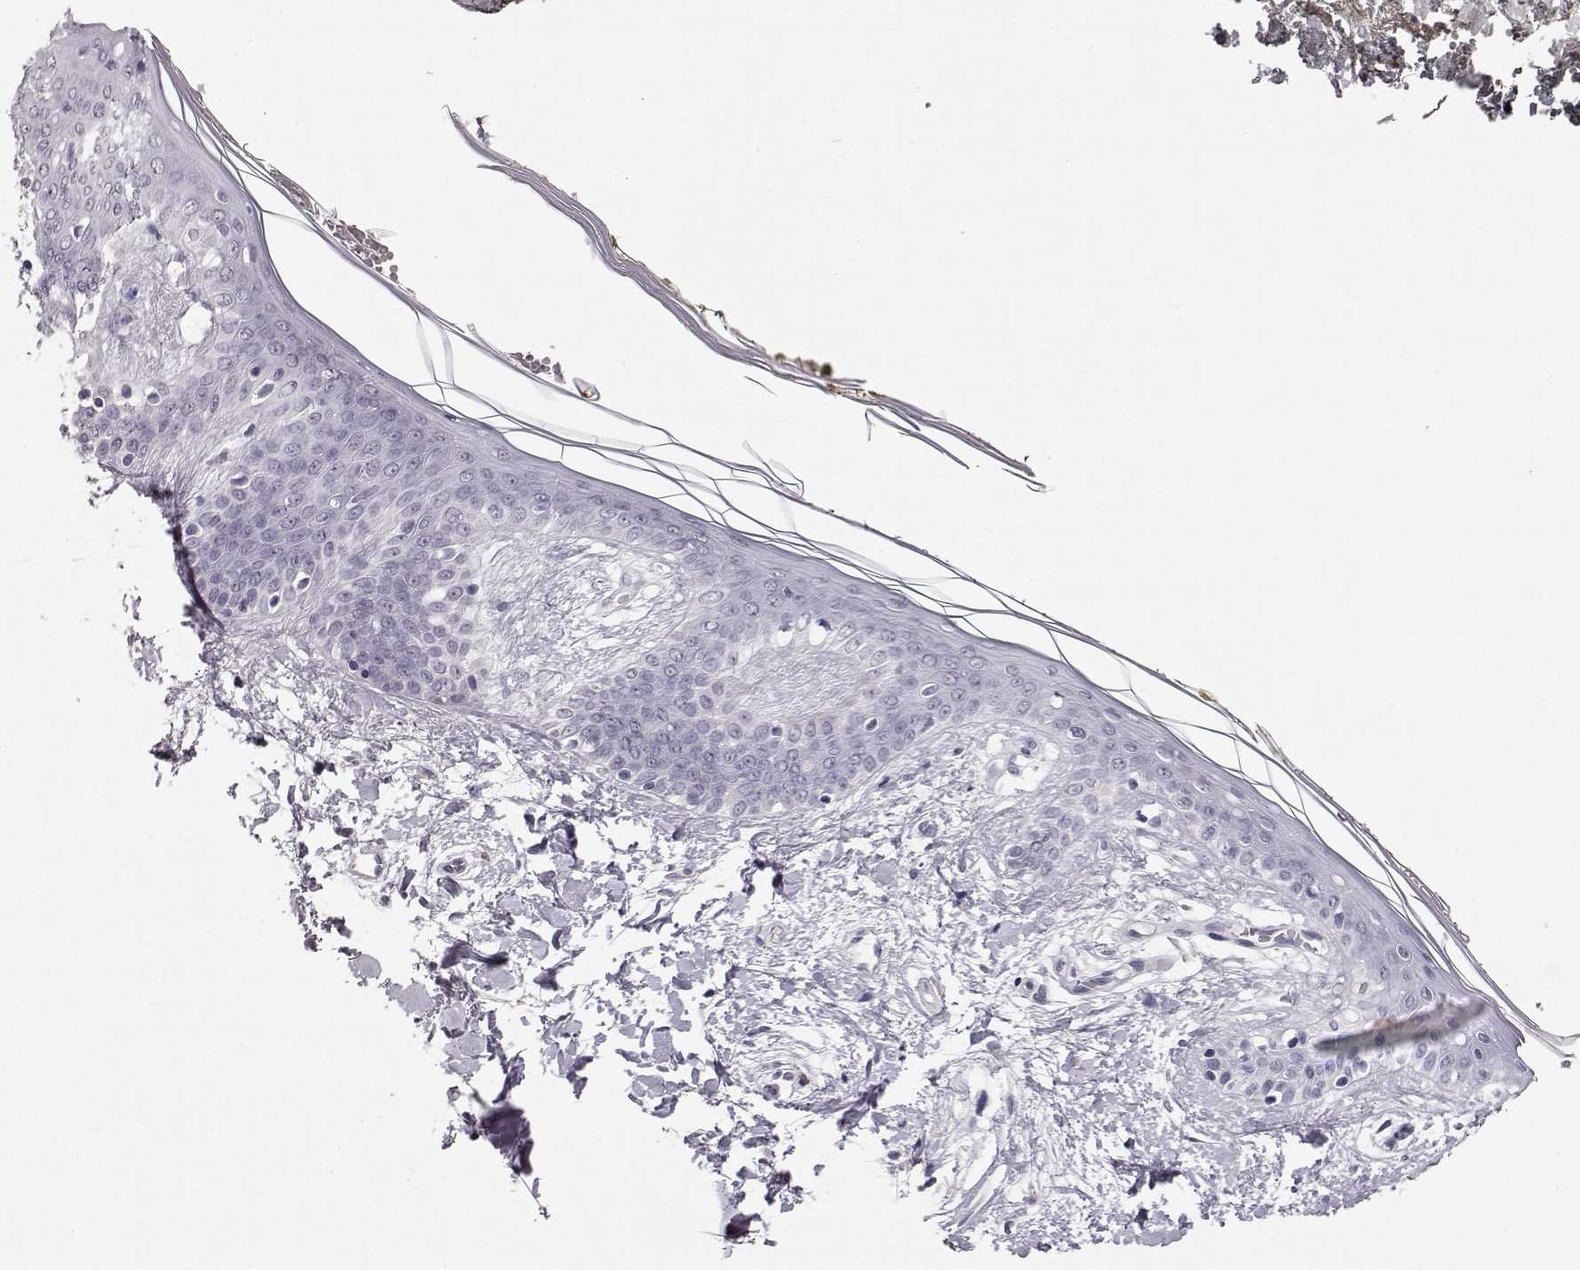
{"staining": {"intensity": "negative", "quantity": "none", "location": "none"}, "tissue": "skin", "cell_type": "Fibroblasts", "image_type": "normal", "snomed": [{"axis": "morphology", "description": "Normal tissue, NOS"}, {"axis": "topography", "description": "Skin"}], "caption": "Histopathology image shows no protein expression in fibroblasts of normal skin. (IHC, brightfield microscopy, high magnification).", "gene": "POU1F1", "patient": {"sex": "female", "age": 34}}